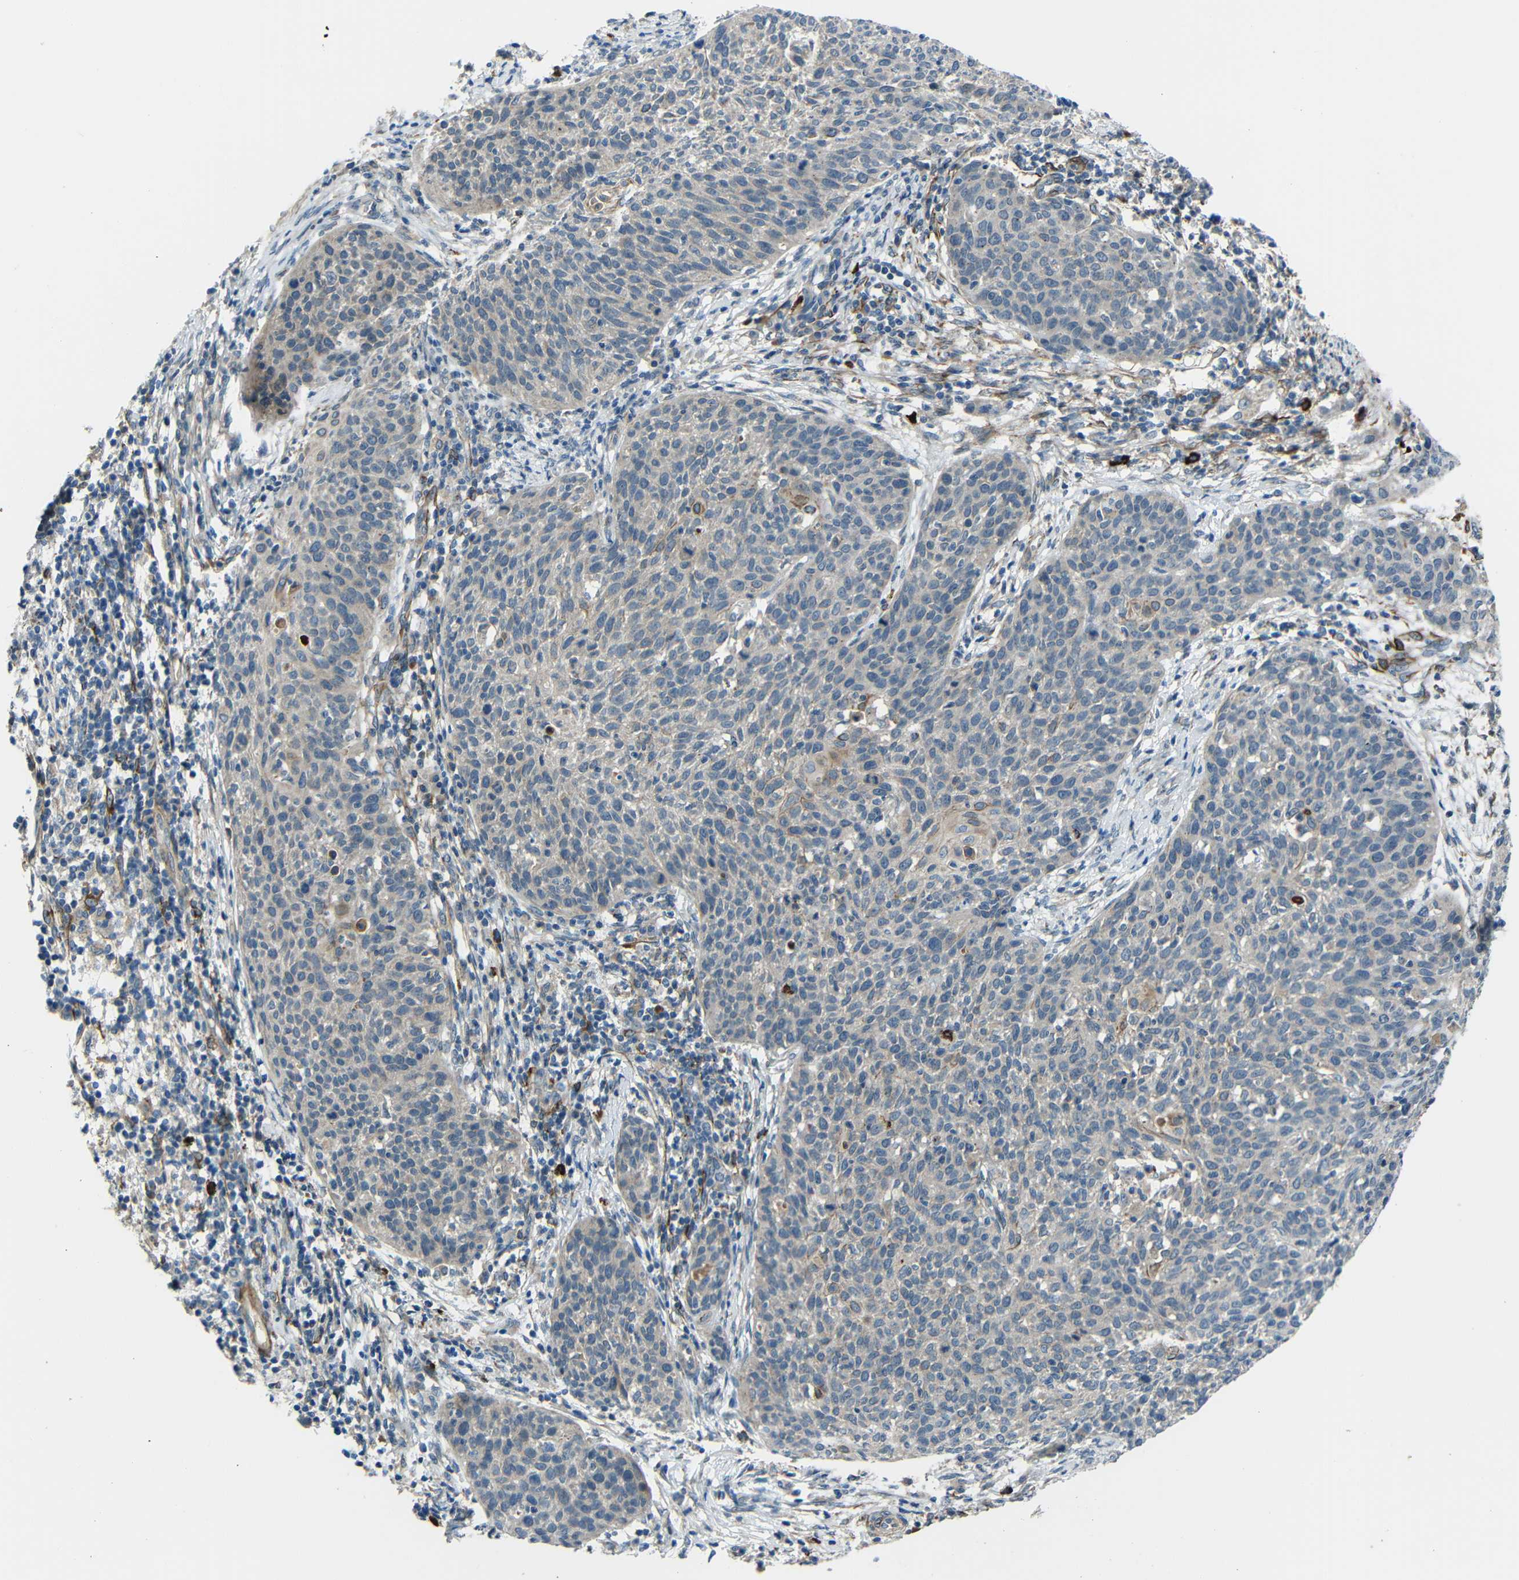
{"staining": {"intensity": "weak", "quantity": "<25%", "location": "cytoplasmic/membranous"}, "tissue": "cervical cancer", "cell_type": "Tumor cells", "image_type": "cancer", "snomed": [{"axis": "morphology", "description": "Squamous cell carcinoma, NOS"}, {"axis": "topography", "description": "Cervix"}], "caption": "This is an immunohistochemistry micrograph of cervical cancer (squamous cell carcinoma). There is no positivity in tumor cells.", "gene": "DCLK1", "patient": {"sex": "female", "age": 38}}